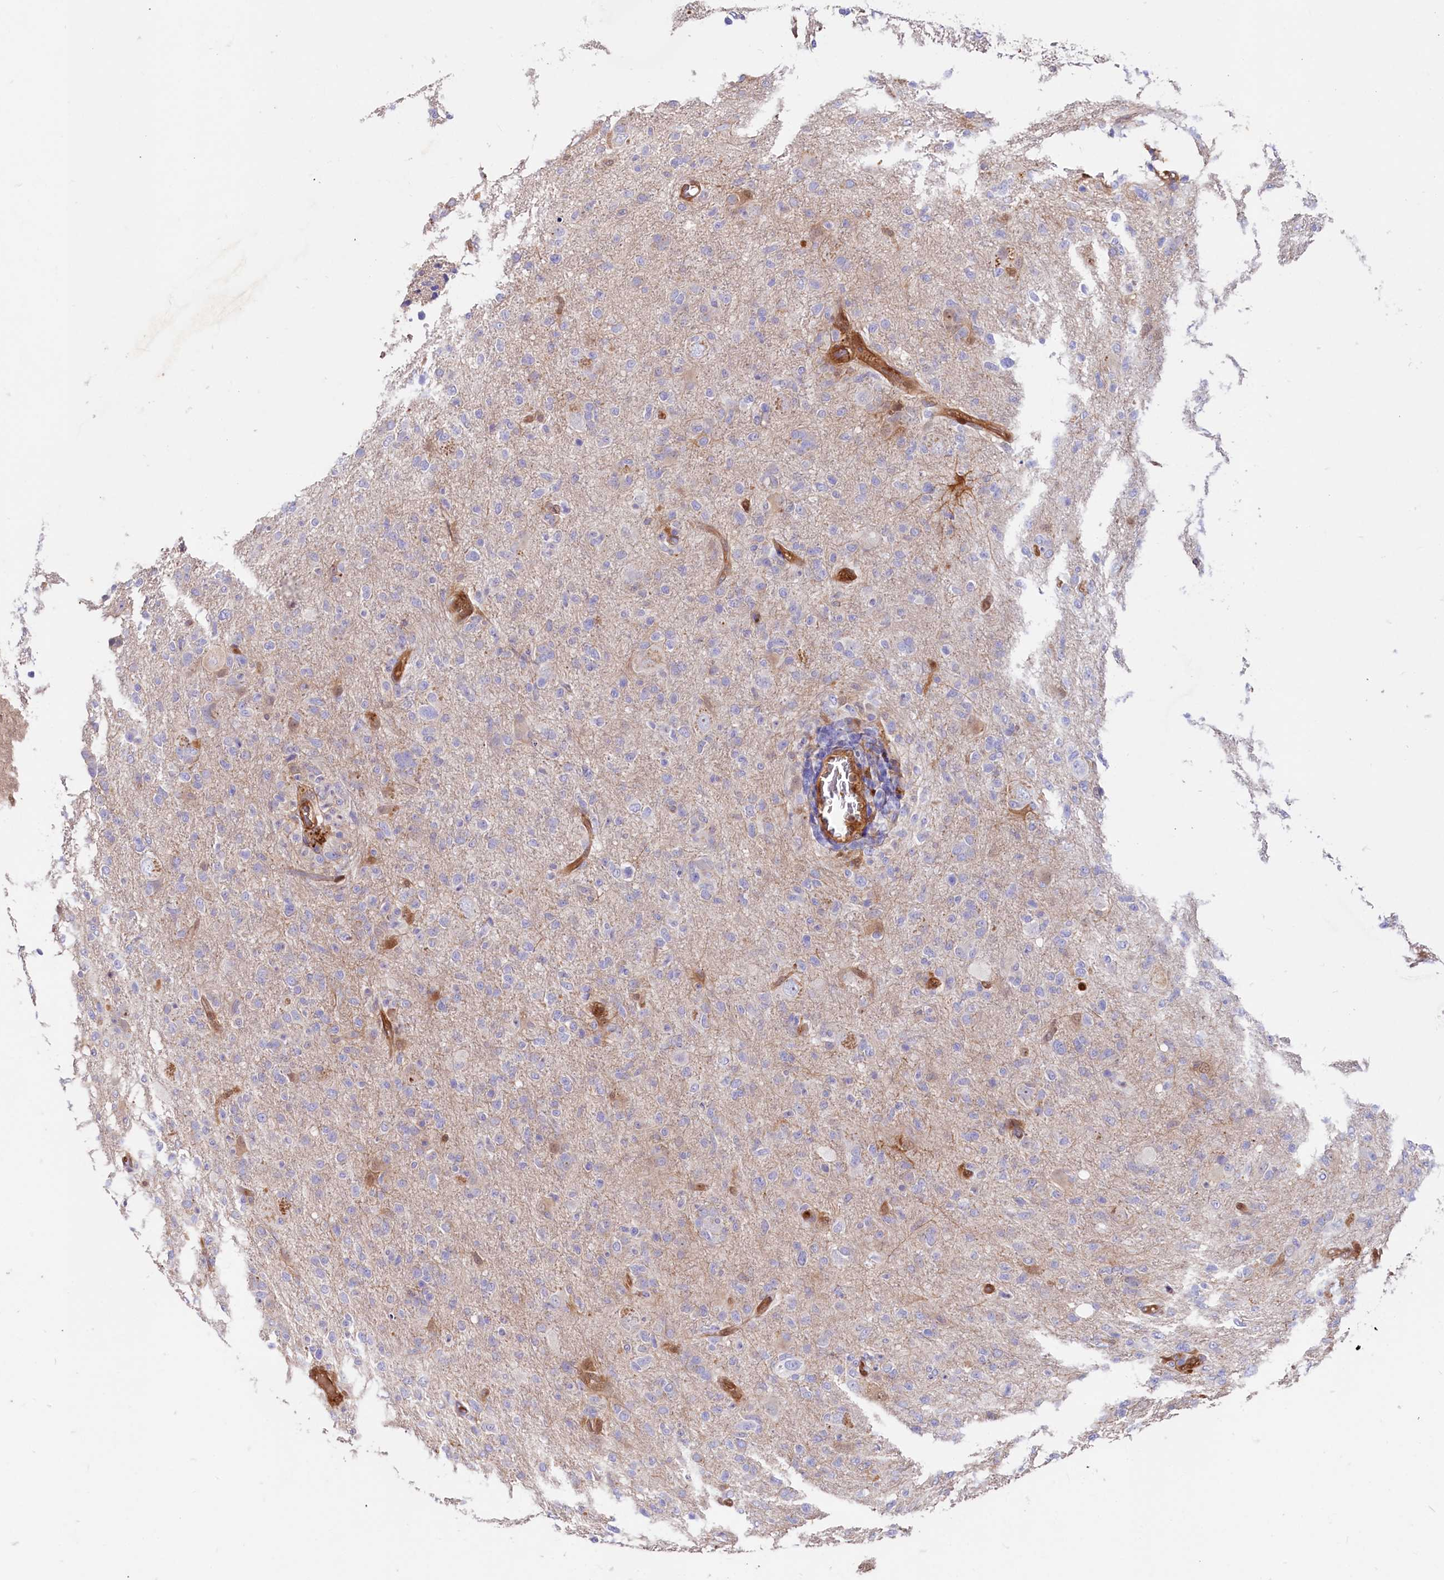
{"staining": {"intensity": "negative", "quantity": "none", "location": "none"}, "tissue": "glioma", "cell_type": "Tumor cells", "image_type": "cancer", "snomed": [{"axis": "morphology", "description": "Glioma, malignant, High grade"}, {"axis": "topography", "description": "Brain"}], "caption": "Glioma was stained to show a protein in brown. There is no significant positivity in tumor cells.", "gene": "IL17RD", "patient": {"sex": "female", "age": 57}}